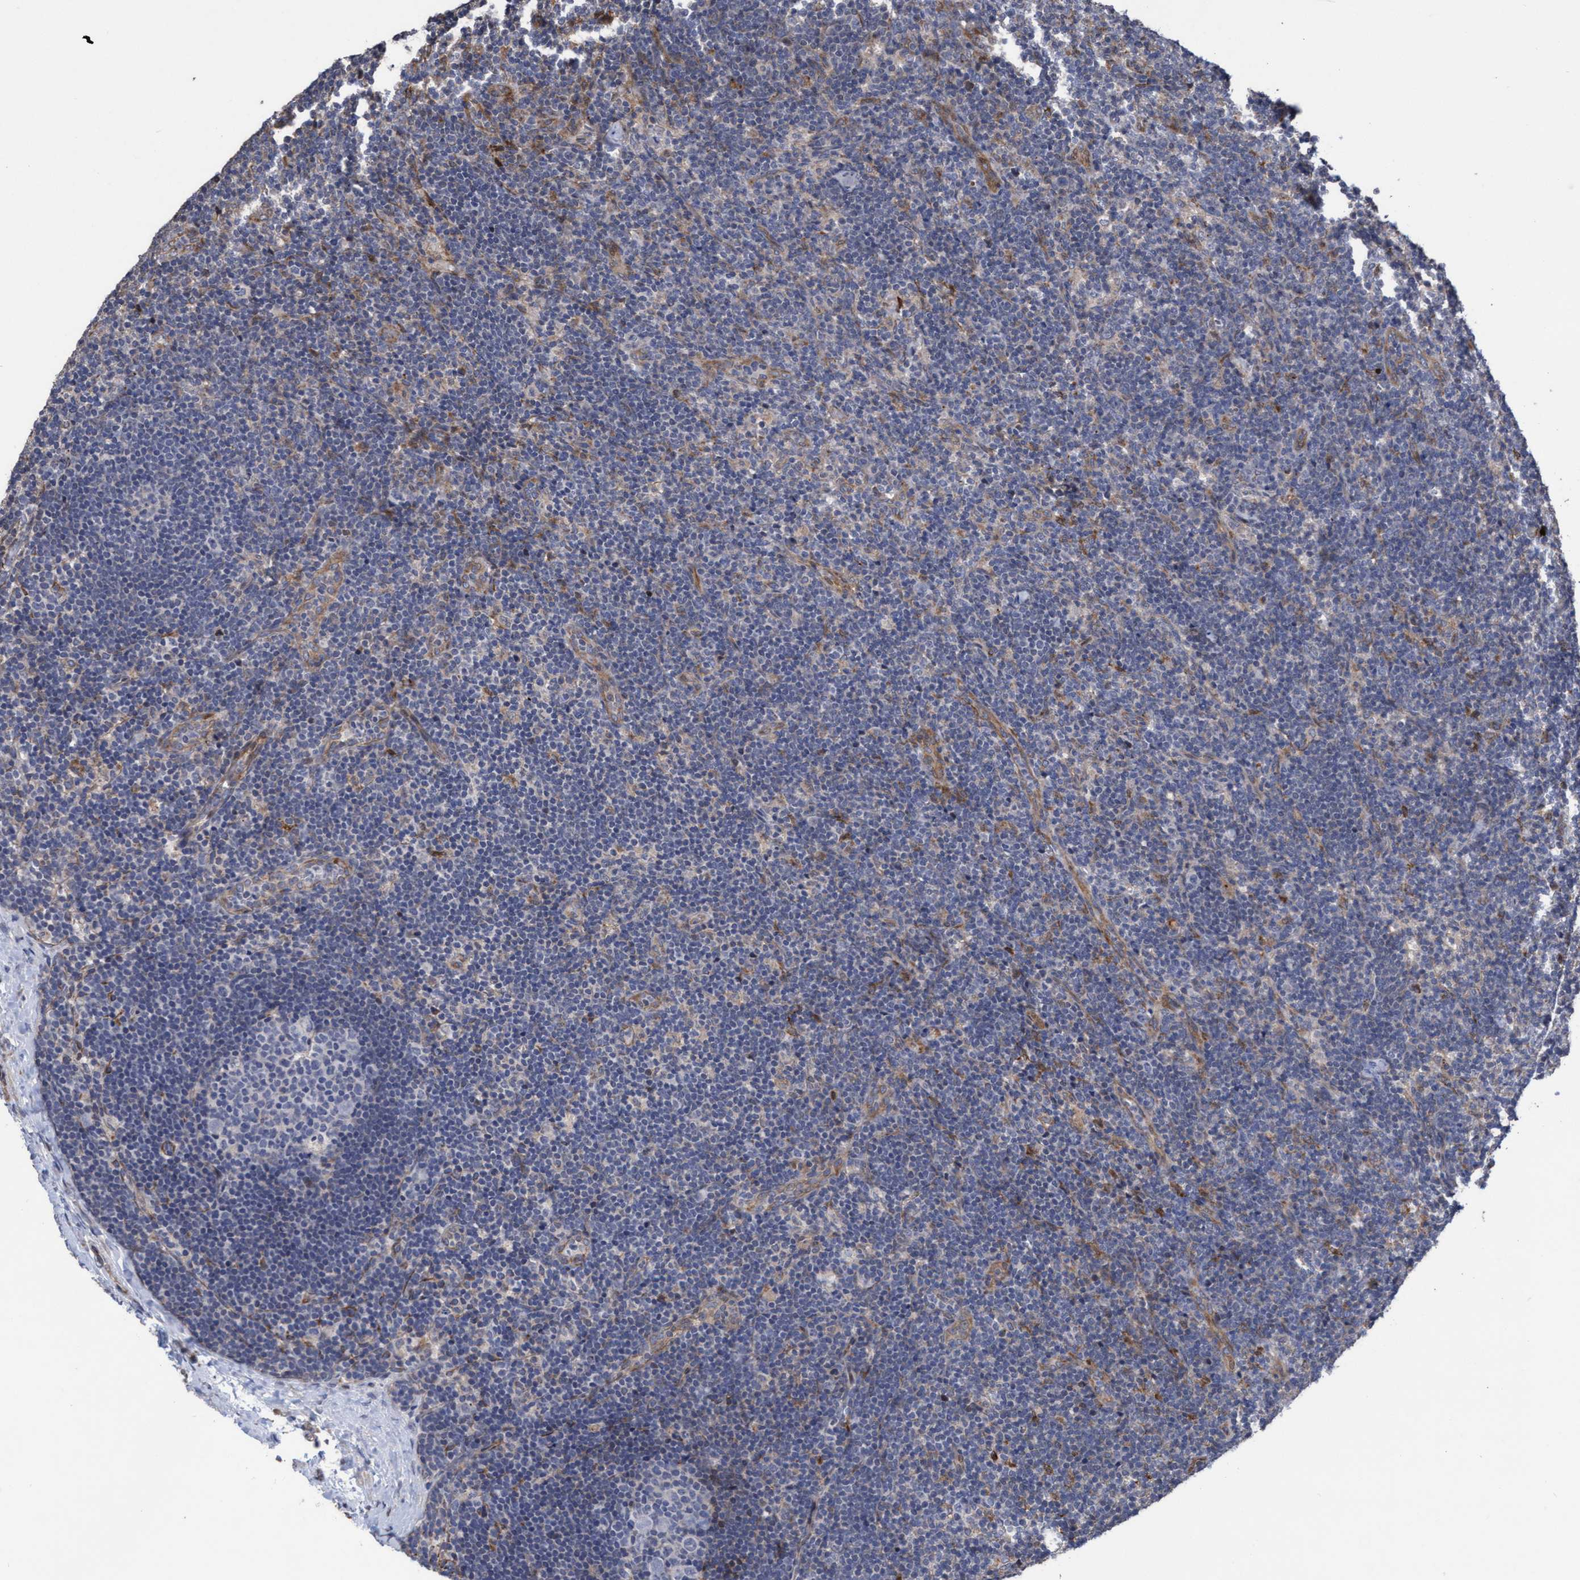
{"staining": {"intensity": "negative", "quantity": "none", "location": "none"}, "tissue": "lymph node", "cell_type": "Germinal center cells", "image_type": "normal", "snomed": [{"axis": "morphology", "description": "Normal tissue, NOS"}, {"axis": "topography", "description": "Lymph node"}], "caption": "Micrograph shows no protein staining in germinal center cells of normal lymph node.", "gene": "KRT24", "patient": {"sex": "female", "age": 22}}